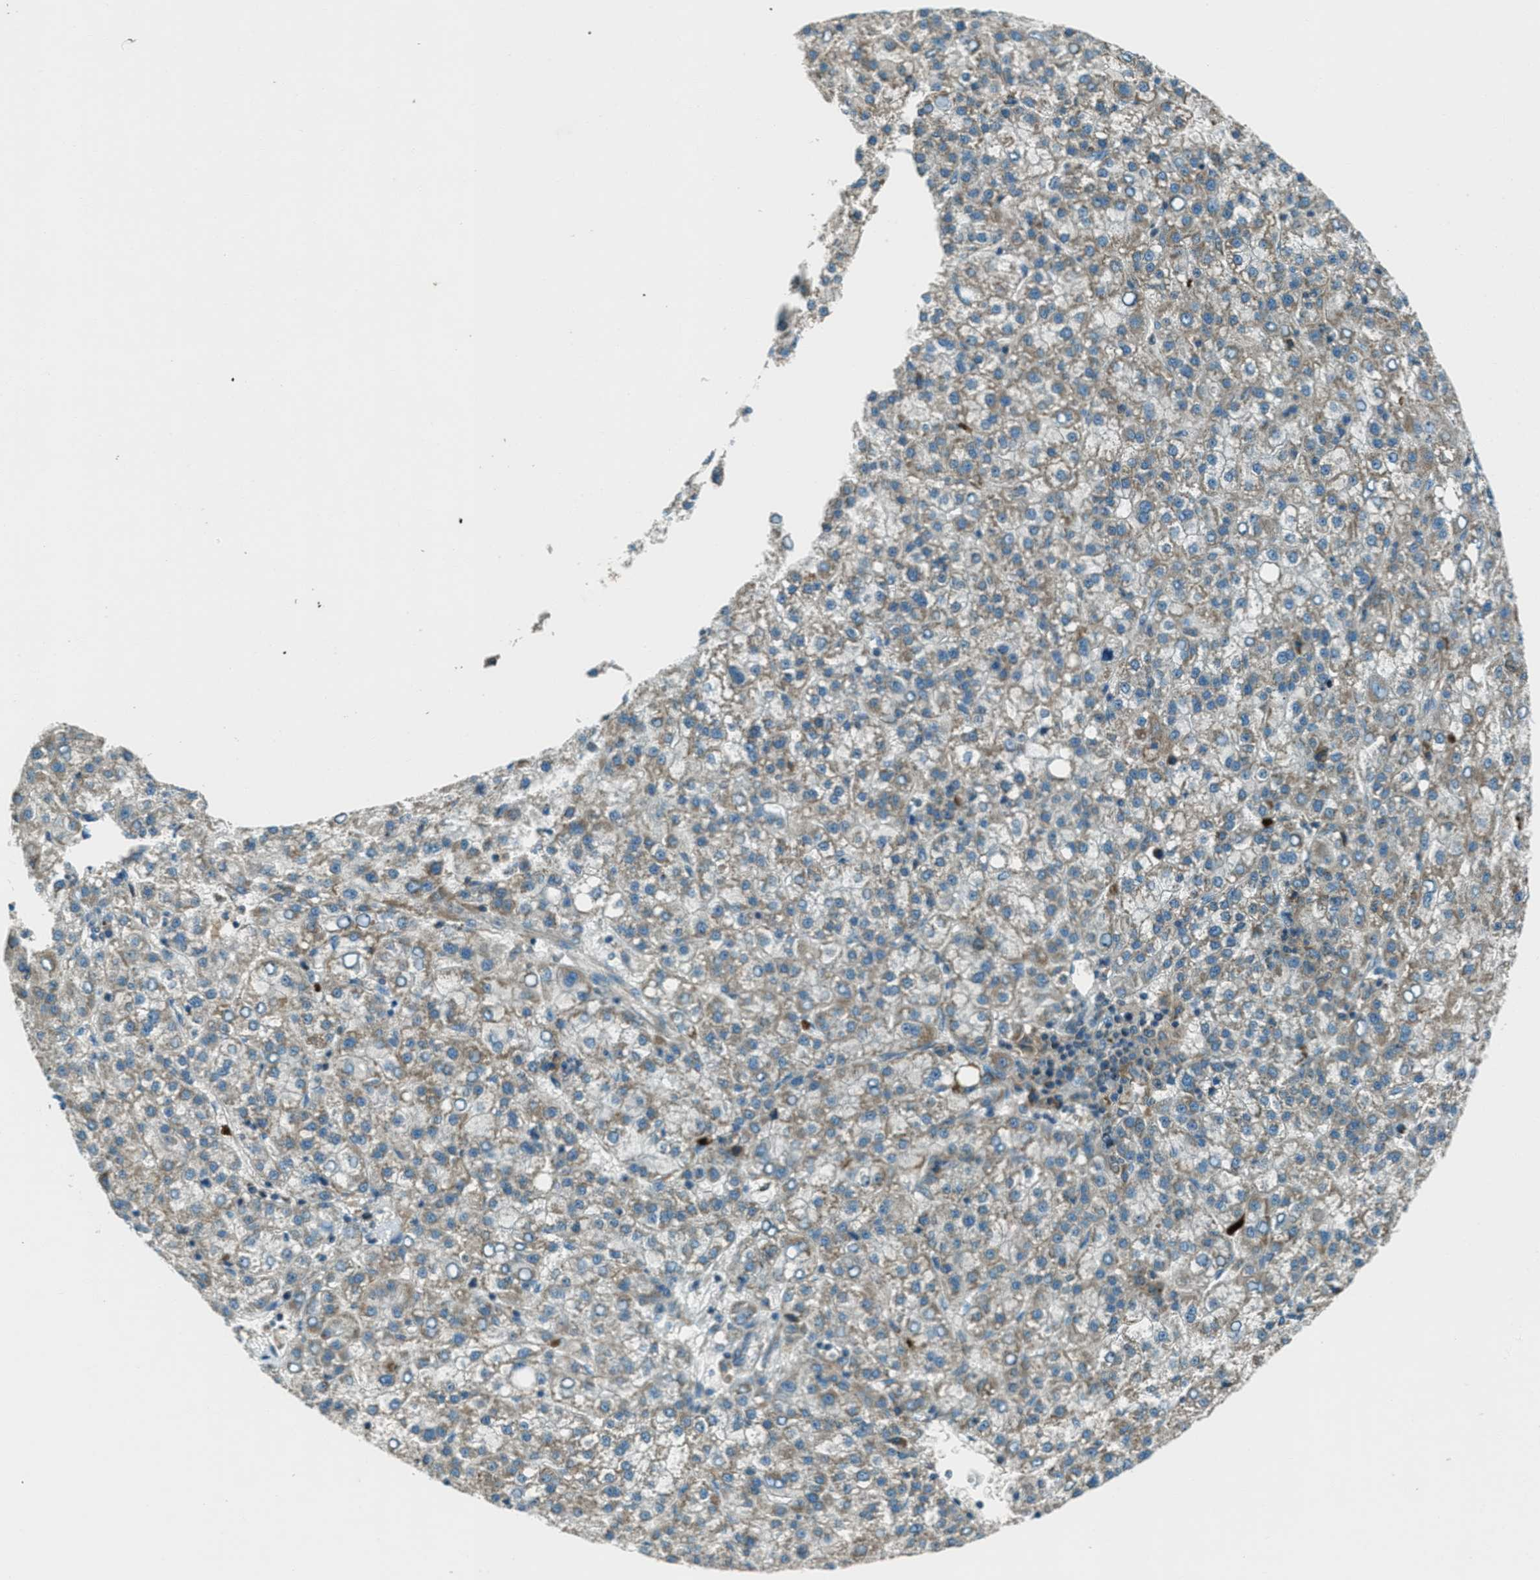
{"staining": {"intensity": "weak", "quantity": "25%-75%", "location": "cytoplasmic/membranous"}, "tissue": "liver cancer", "cell_type": "Tumor cells", "image_type": "cancer", "snomed": [{"axis": "morphology", "description": "Carcinoma, Hepatocellular, NOS"}, {"axis": "topography", "description": "Liver"}], "caption": "A low amount of weak cytoplasmic/membranous expression is seen in about 25%-75% of tumor cells in liver cancer (hepatocellular carcinoma) tissue.", "gene": "FAR1", "patient": {"sex": "female", "age": 58}}